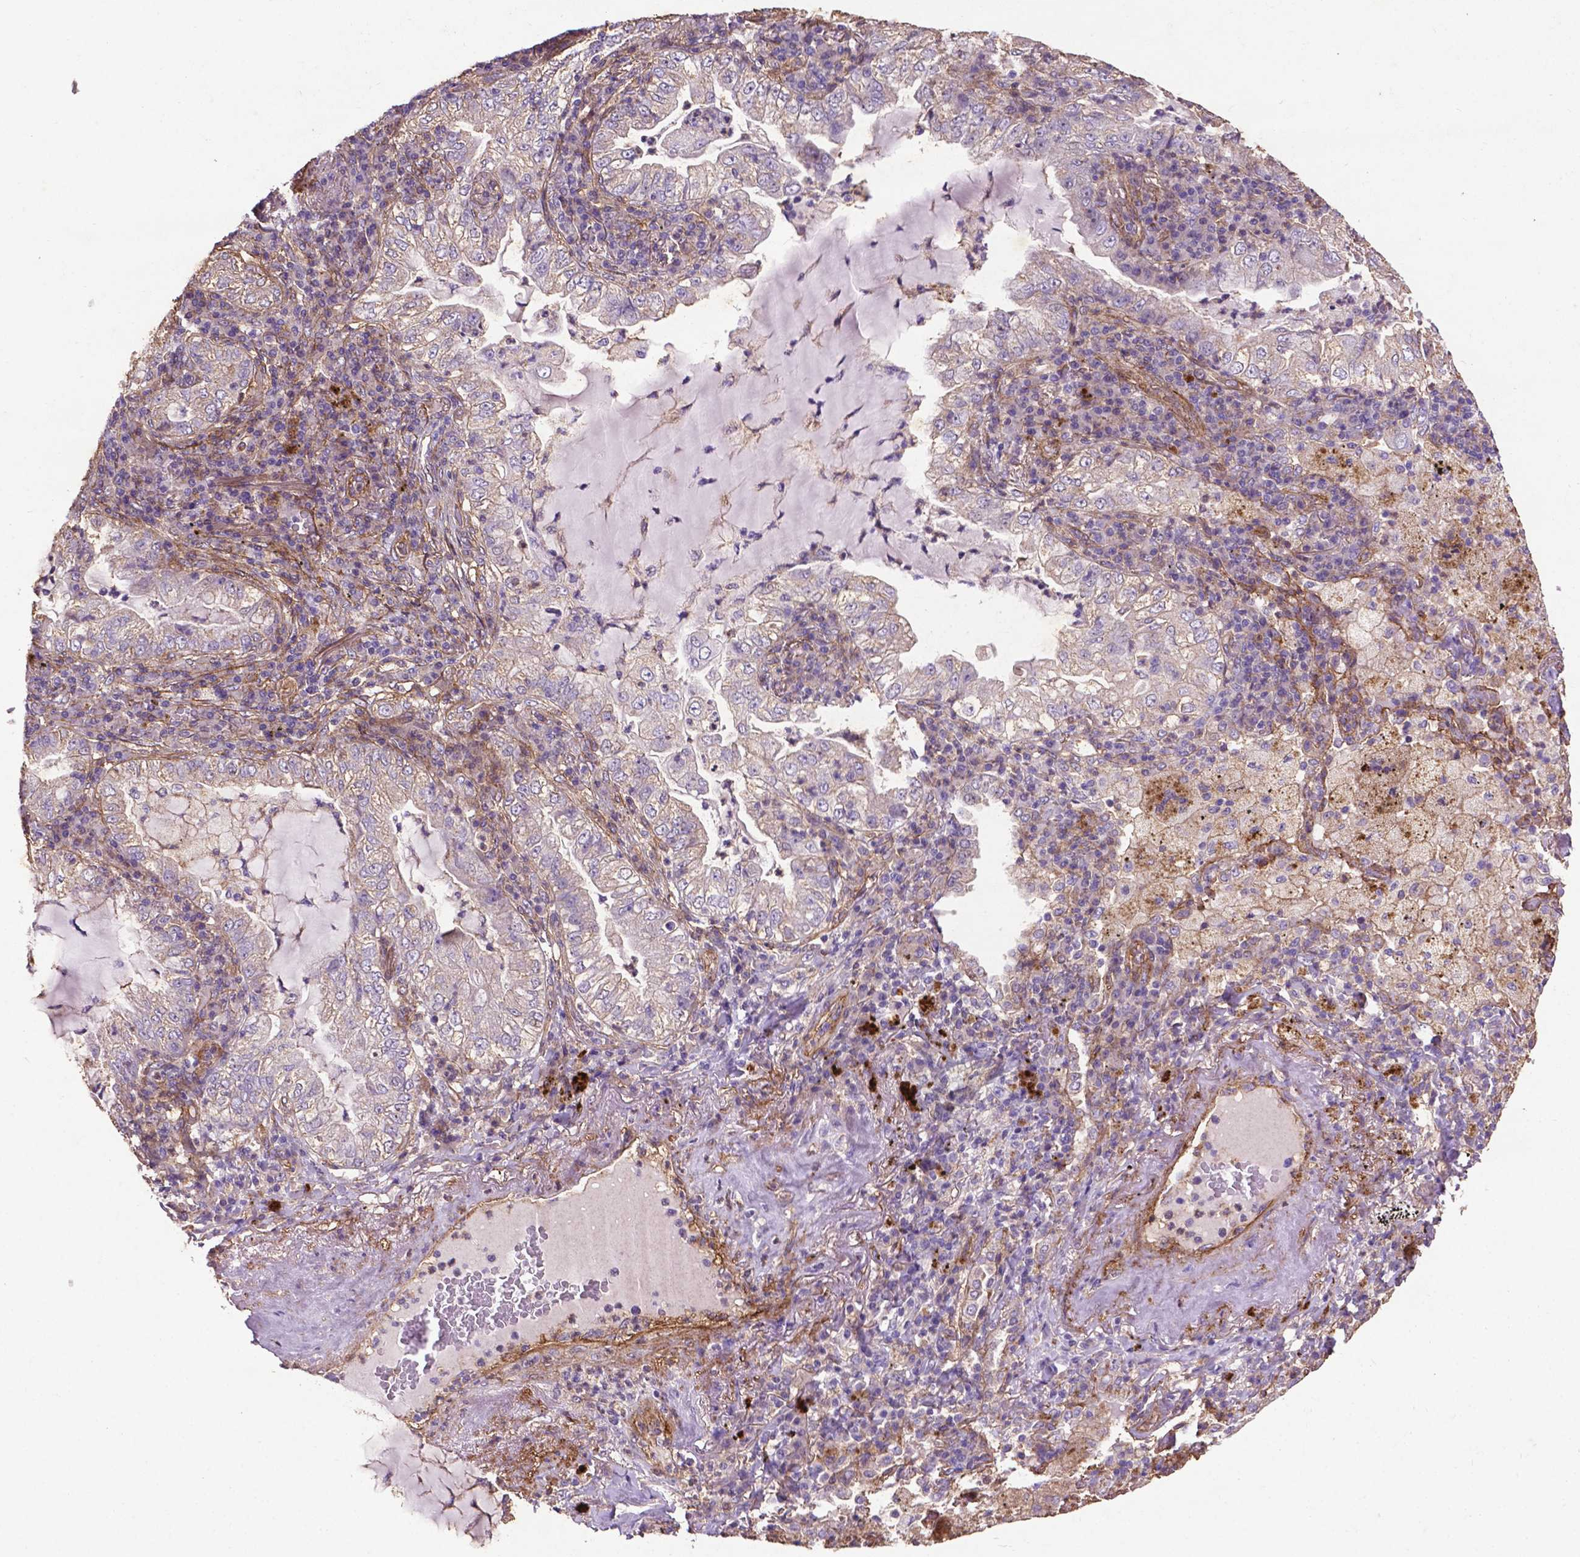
{"staining": {"intensity": "negative", "quantity": "none", "location": "none"}, "tissue": "lung cancer", "cell_type": "Tumor cells", "image_type": "cancer", "snomed": [{"axis": "morphology", "description": "Adenocarcinoma, NOS"}, {"axis": "topography", "description": "Lung"}], "caption": "Tumor cells show no significant protein expression in adenocarcinoma (lung).", "gene": "RRAS", "patient": {"sex": "female", "age": 73}}